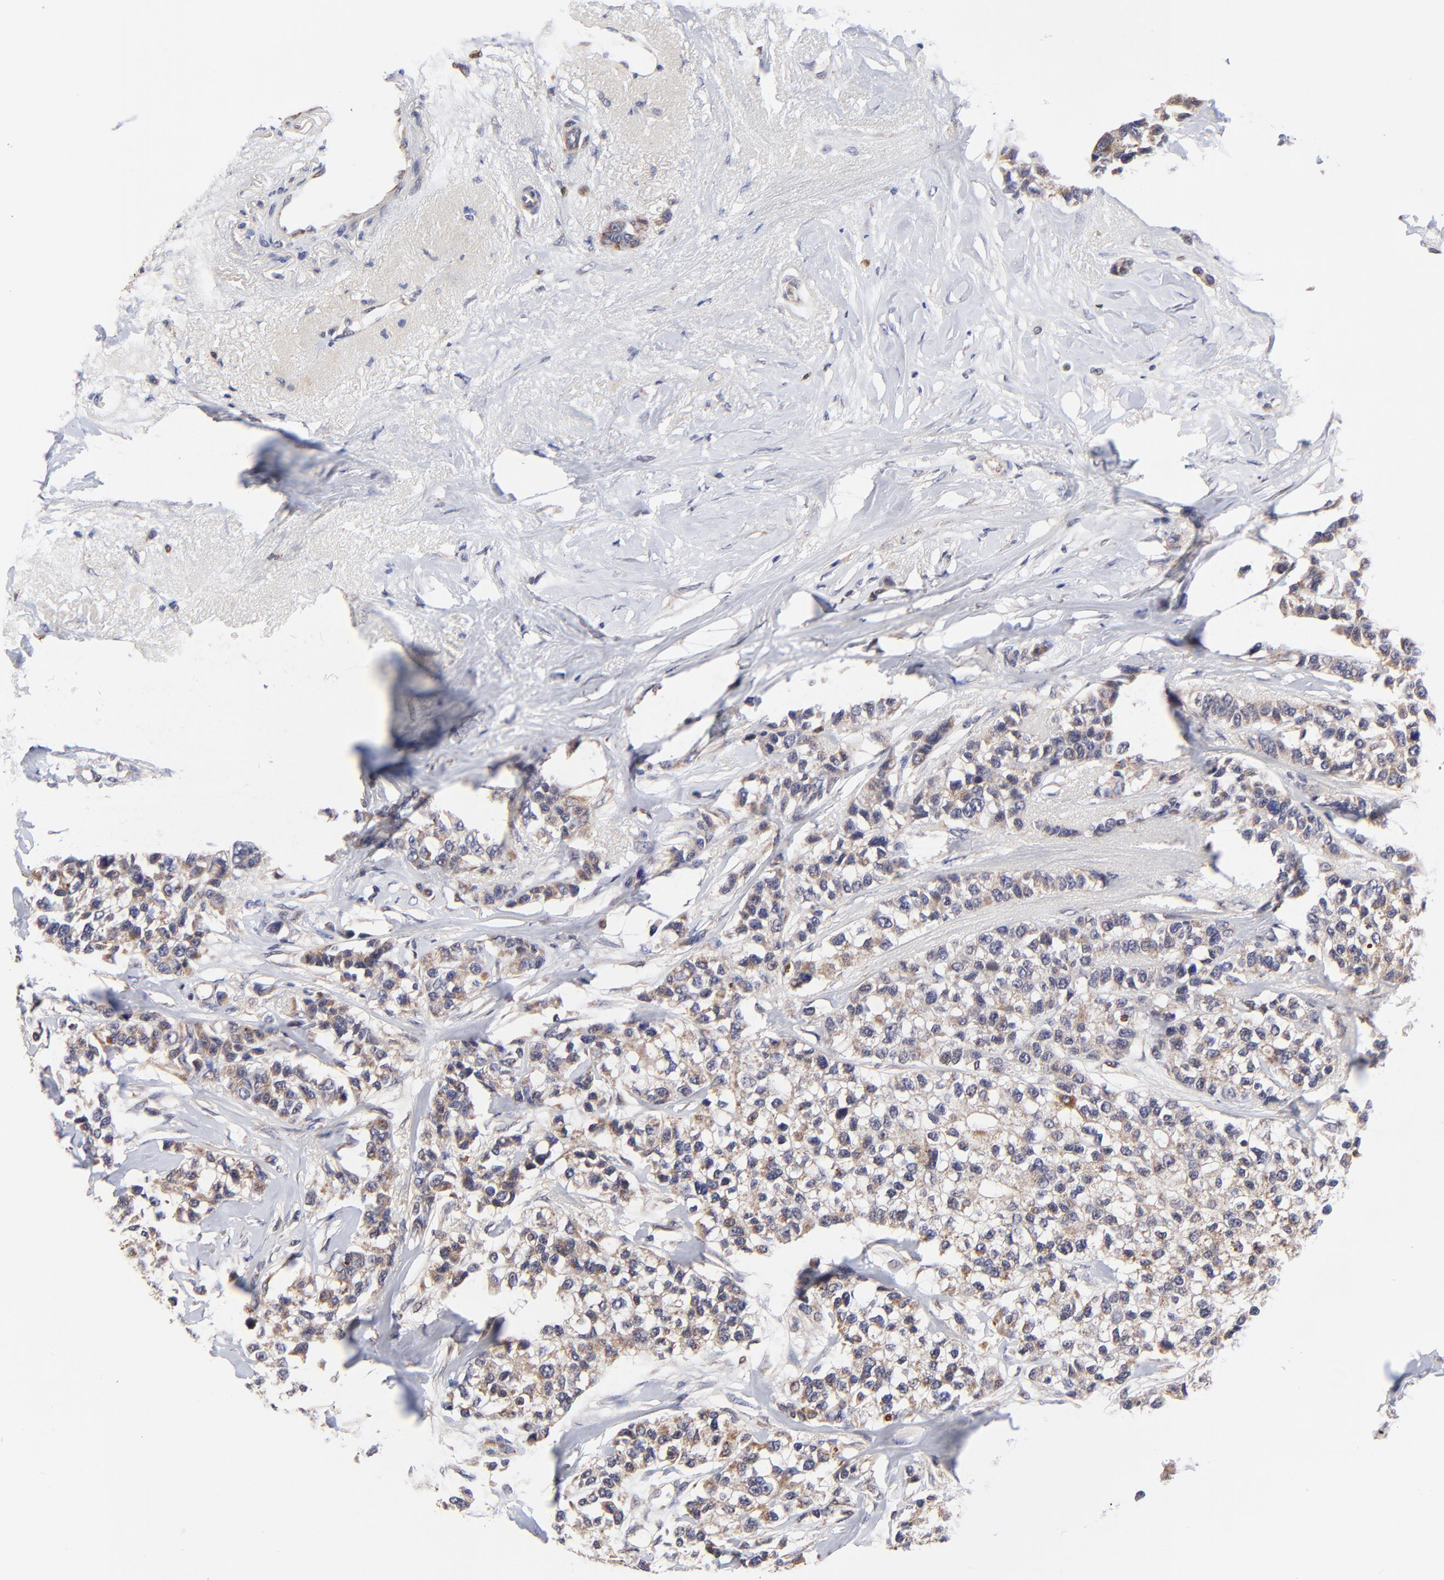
{"staining": {"intensity": "moderate", "quantity": ">75%", "location": "cytoplasmic/membranous"}, "tissue": "breast cancer", "cell_type": "Tumor cells", "image_type": "cancer", "snomed": [{"axis": "morphology", "description": "Duct carcinoma"}, {"axis": "topography", "description": "Breast"}], "caption": "IHC (DAB (3,3'-diaminobenzidine)) staining of infiltrating ductal carcinoma (breast) displays moderate cytoplasmic/membranous protein positivity in approximately >75% of tumor cells.", "gene": "FBXL12", "patient": {"sex": "female", "age": 51}}